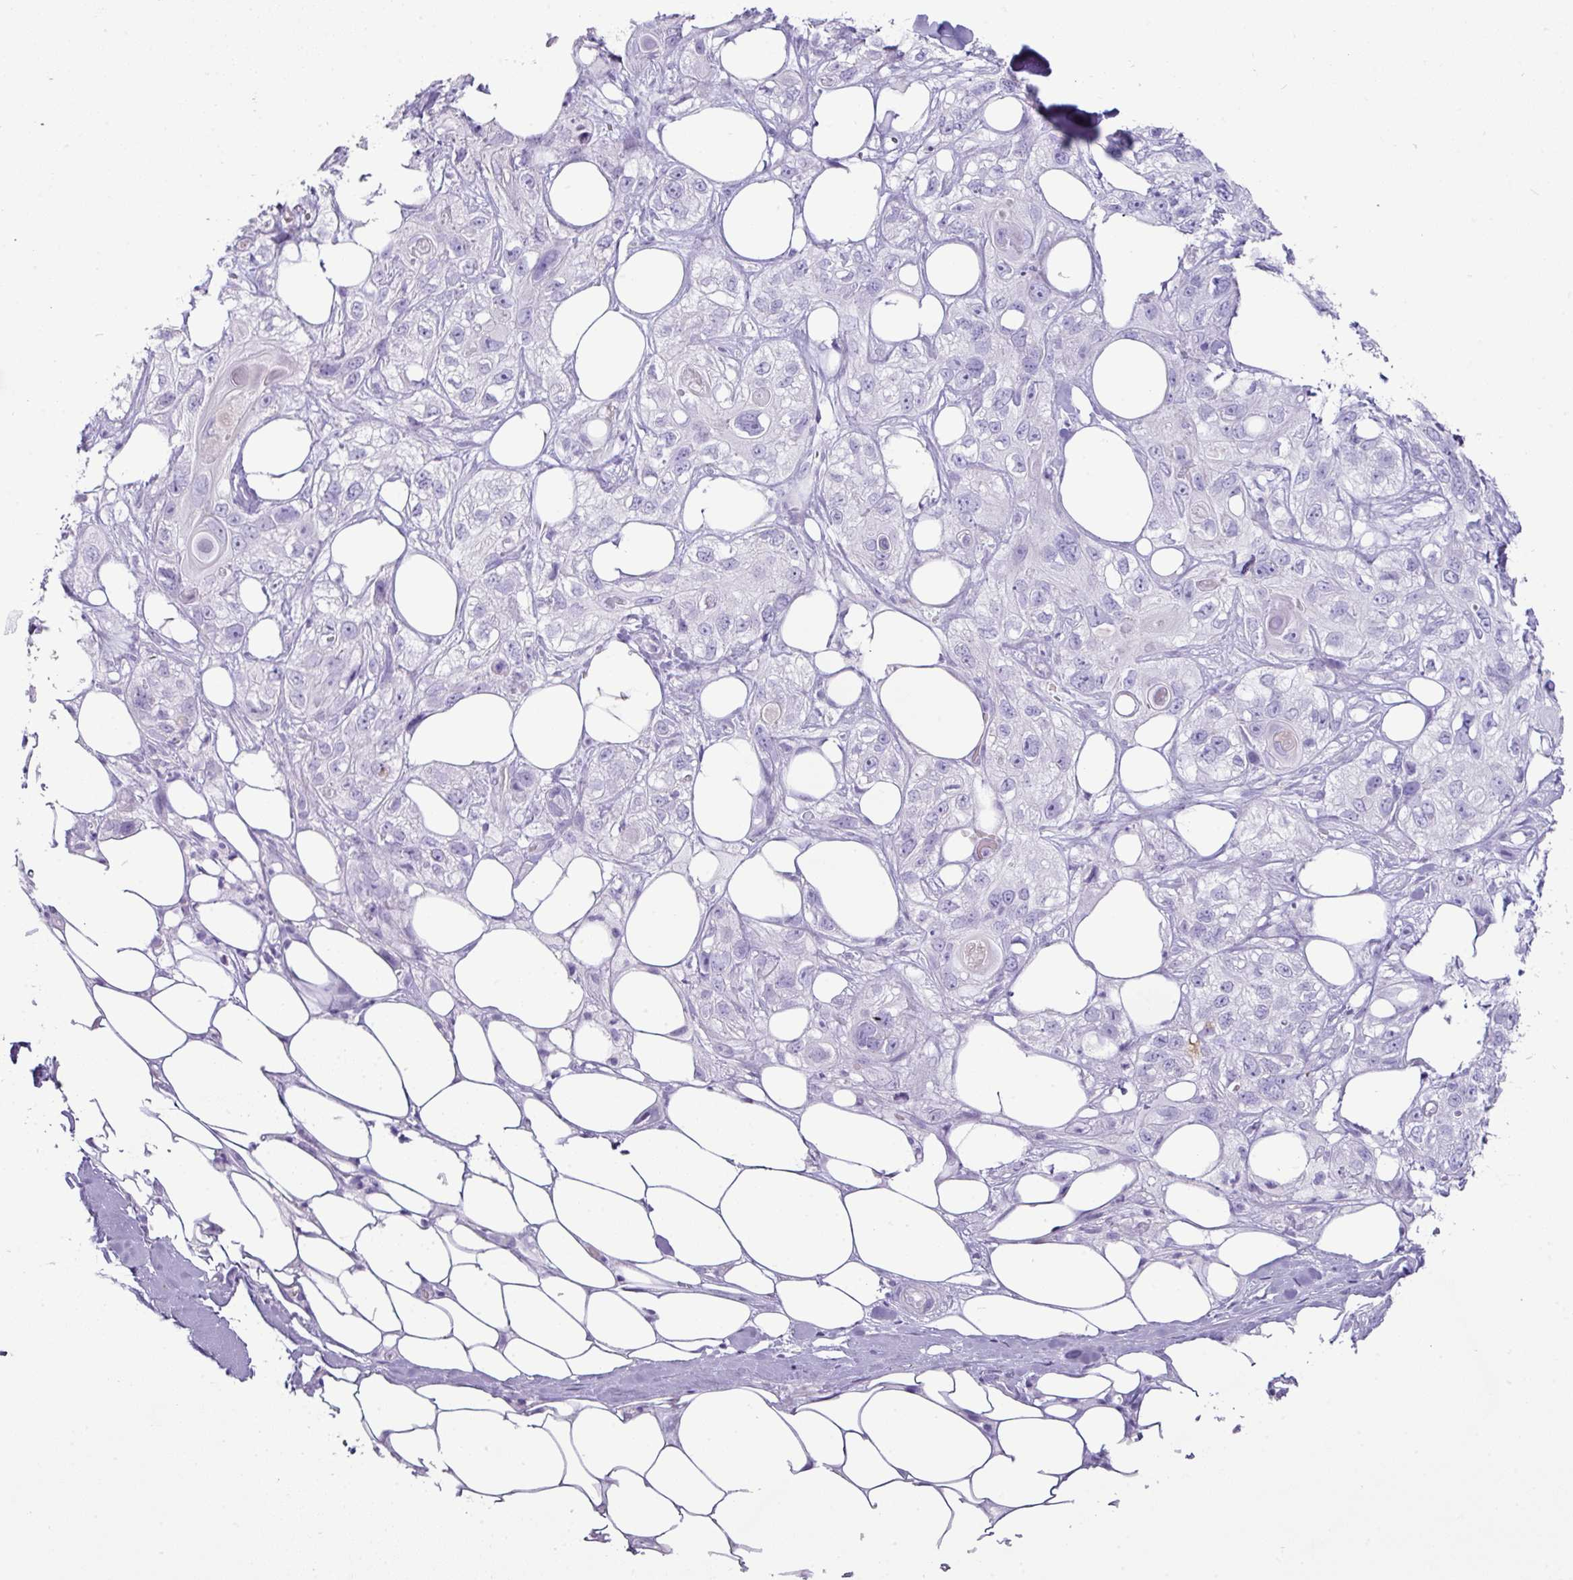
{"staining": {"intensity": "negative", "quantity": "none", "location": "none"}, "tissue": "skin cancer", "cell_type": "Tumor cells", "image_type": "cancer", "snomed": [{"axis": "morphology", "description": "Normal tissue, NOS"}, {"axis": "morphology", "description": "Squamous cell carcinoma, NOS"}, {"axis": "topography", "description": "Skin"}], "caption": "Immunohistochemistry micrograph of neoplastic tissue: skin cancer (squamous cell carcinoma) stained with DAB (3,3'-diaminobenzidine) demonstrates no significant protein staining in tumor cells. Nuclei are stained in blue.", "gene": "GSTA3", "patient": {"sex": "male", "age": 72}}